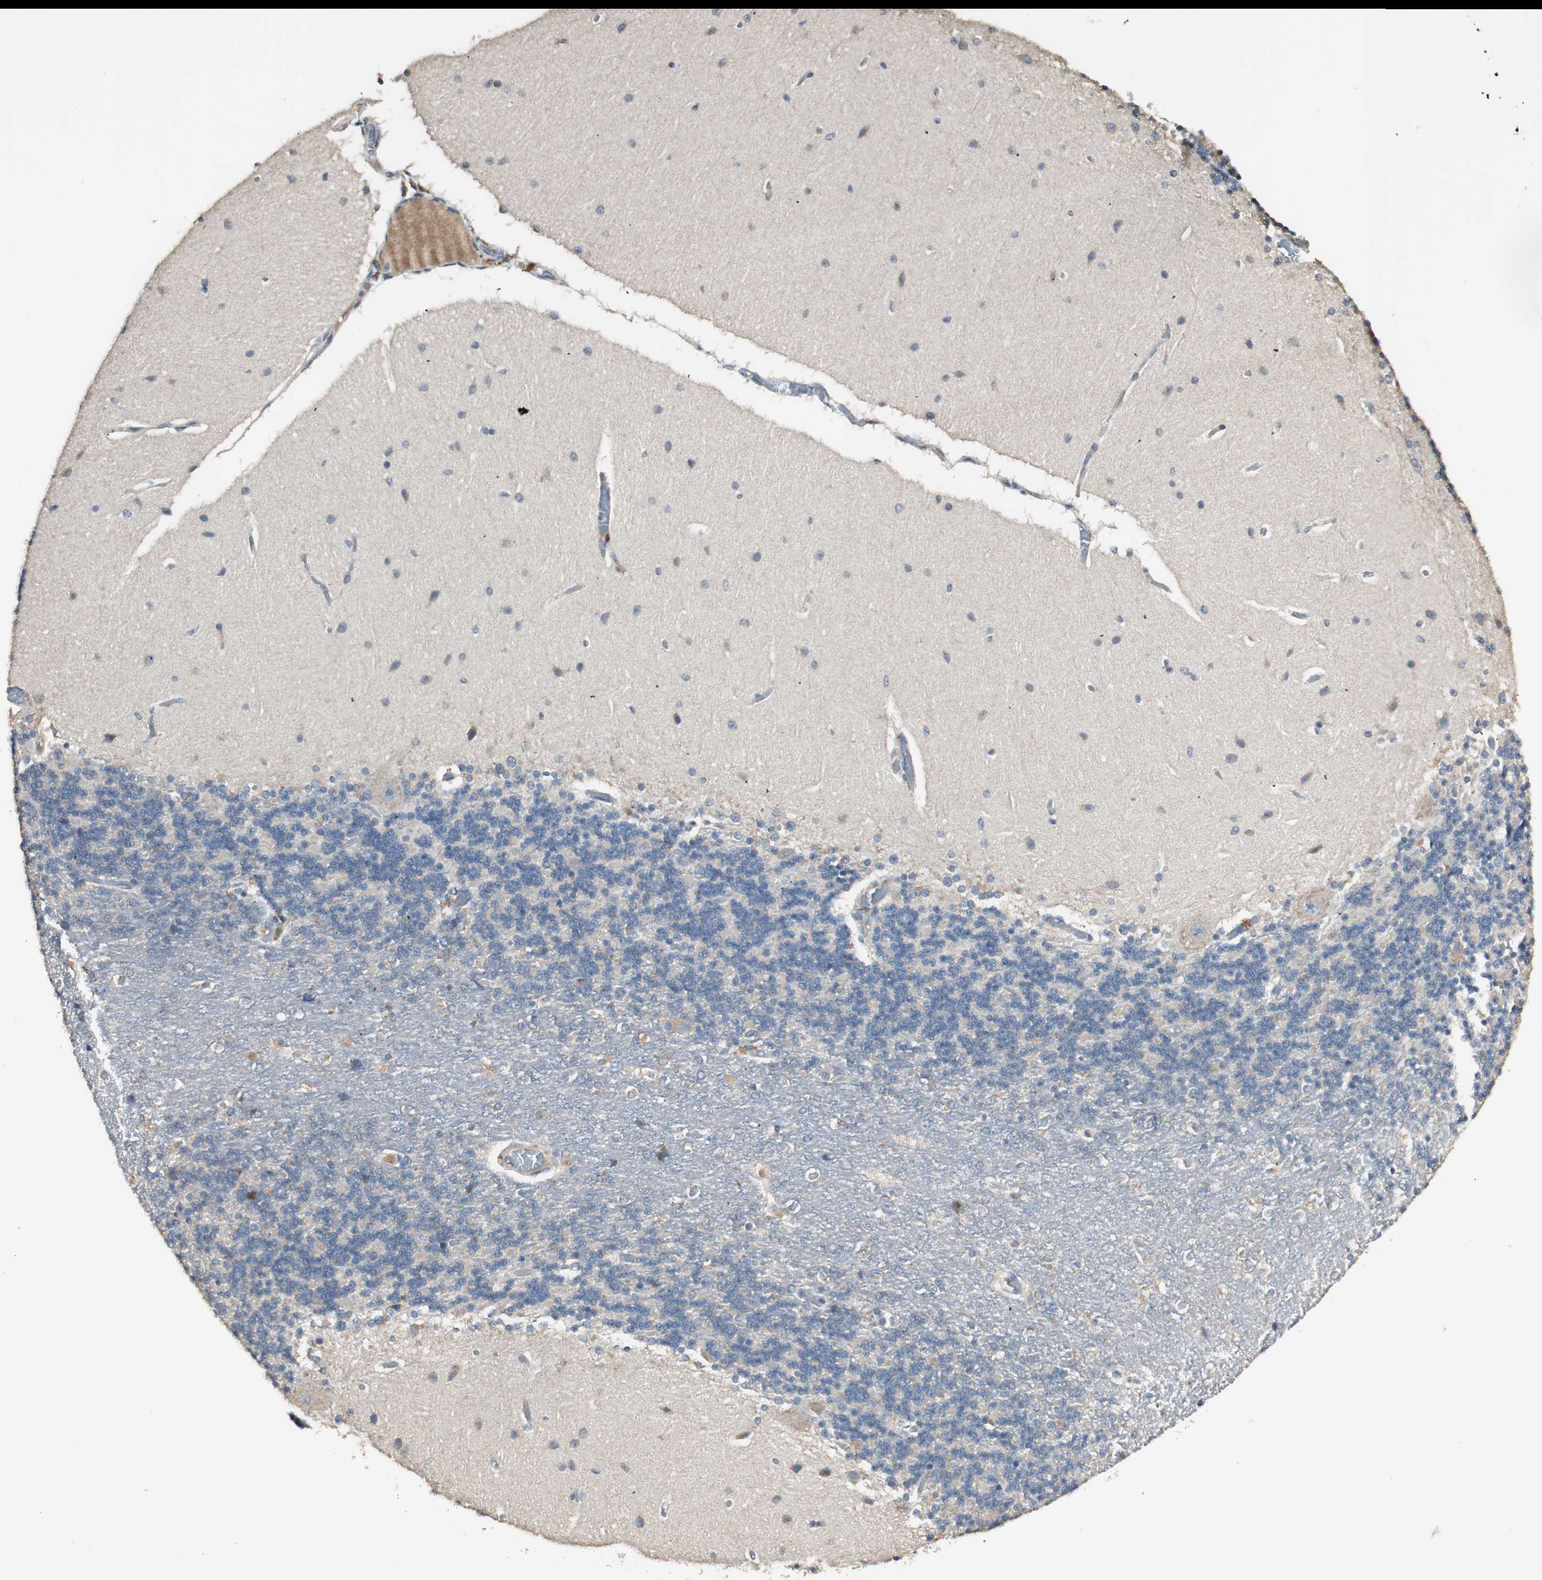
{"staining": {"intensity": "moderate", "quantity": "25%-75%", "location": "cytoplasmic/membranous"}, "tissue": "cerebellum", "cell_type": "Cells in granular layer", "image_type": "normal", "snomed": [{"axis": "morphology", "description": "Normal tissue, NOS"}, {"axis": "topography", "description": "Cerebellum"}], "caption": "Immunohistochemical staining of normal cerebellum exhibits 25%-75% levels of moderate cytoplasmic/membranous protein positivity in about 25%-75% of cells in granular layer.", "gene": "RARRES1", "patient": {"sex": "female", "age": 54}}